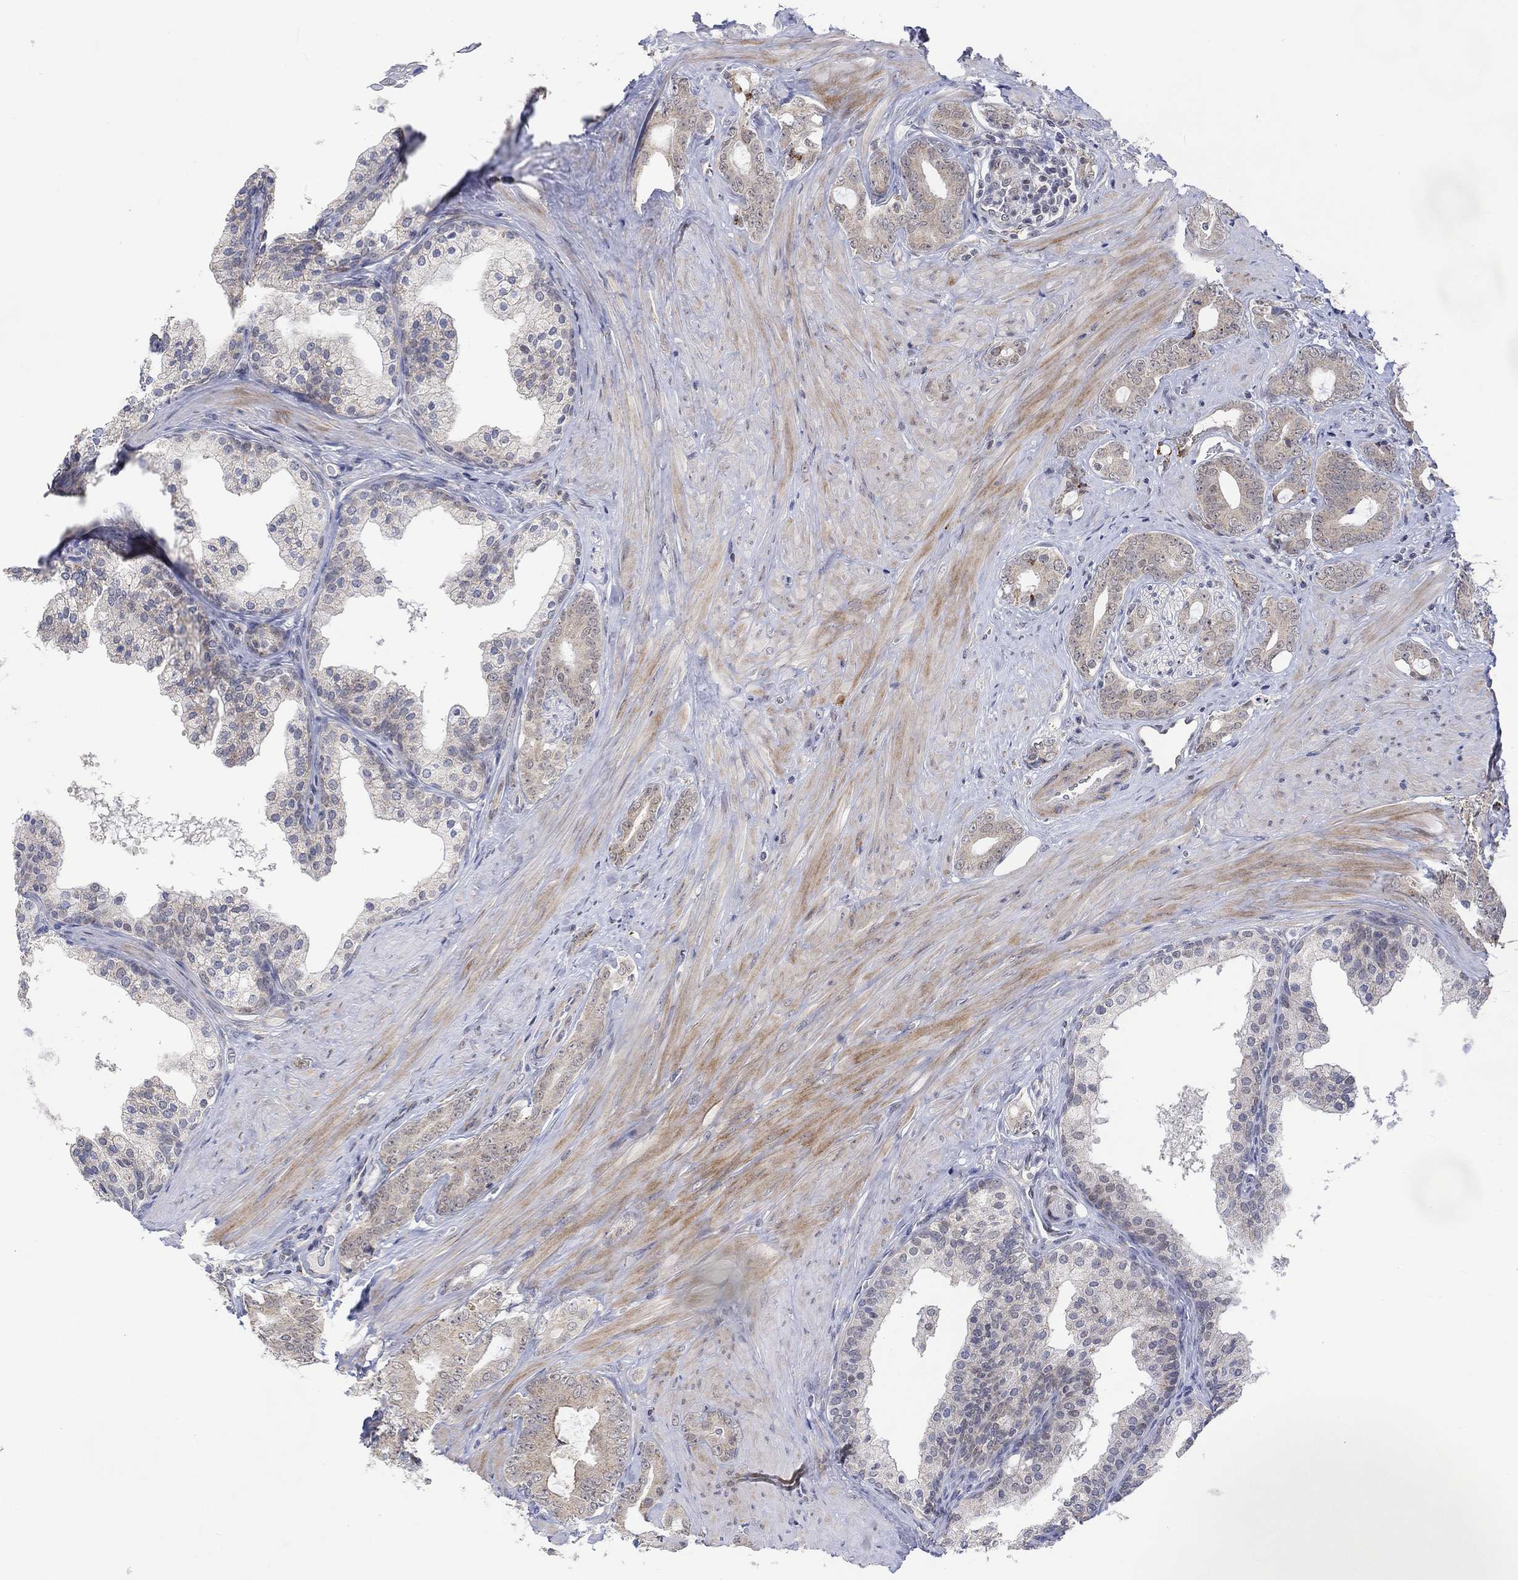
{"staining": {"intensity": "weak", "quantity": "25%-75%", "location": "cytoplasmic/membranous"}, "tissue": "prostate cancer", "cell_type": "Tumor cells", "image_type": "cancer", "snomed": [{"axis": "morphology", "description": "Adenocarcinoma, NOS"}, {"axis": "topography", "description": "Prostate"}], "caption": "Approximately 25%-75% of tumor cells in prostate cancer show weak cytoplasmic/membranous protein staining as visualized by brown immunohistochemical staining.", "gene": "SLC48A1", "patient": {"sex": "male", "age": 55}}